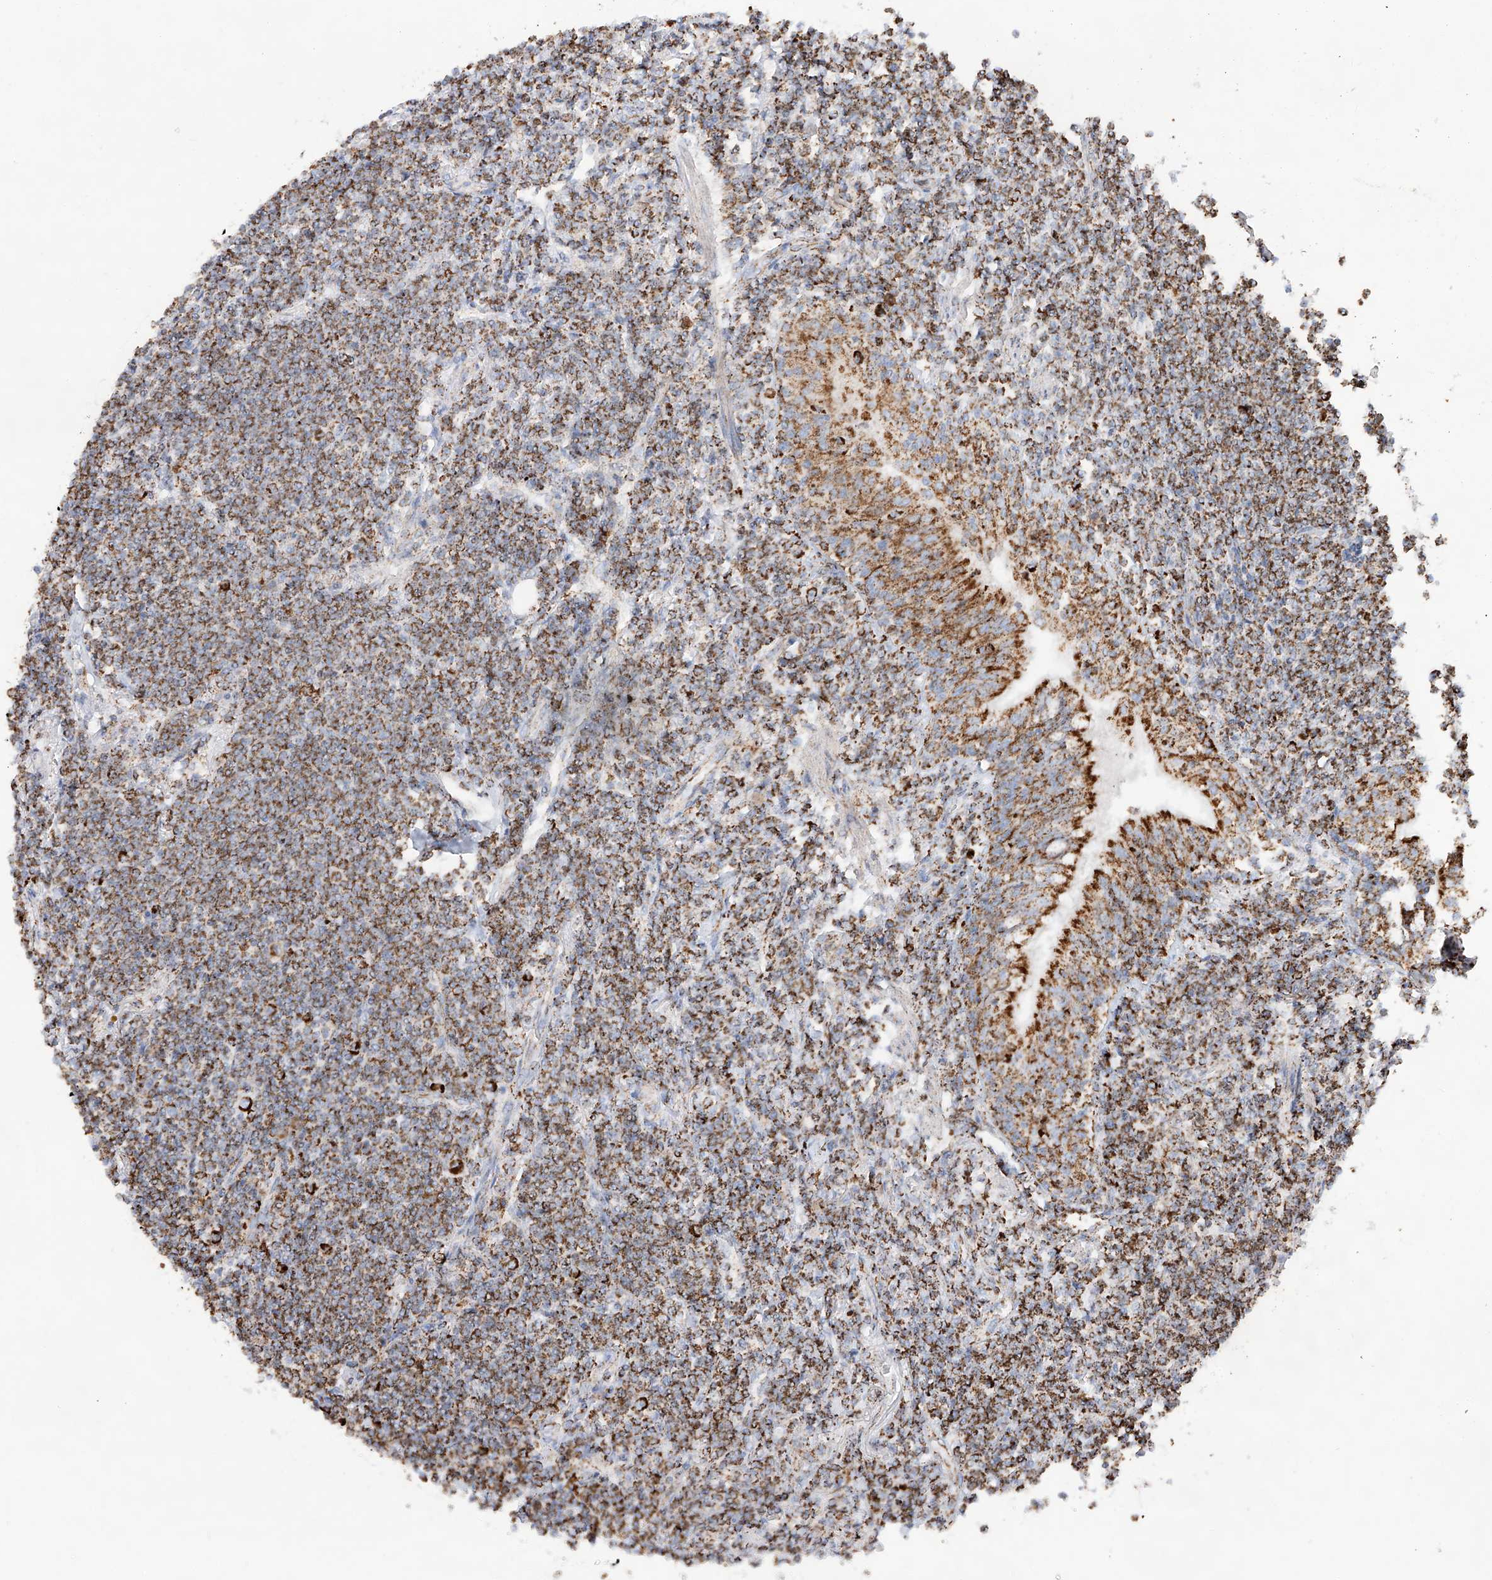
{"staining": {"intensity": "moderate", "quantity": ">75%", "location": "cytoplasmic/membranous"}, "tissue": "lymphoma", "cell_type": "Tumor cells", "image_type": "cancer", "snomed": [{"axis": "morphology", "description": "Malignant lymphoma, non-Hodgkin's type, Low grade"}, {"axis": "topography", "description": "Lung"}], "caption": "Human lymphoma stained for a protein (brown) displays moderate cytoplasmic/membranous positive expression in about >75% of tumor cells.", "gene": "TTC27", "patient": {"sex": "female", "age": 71}}